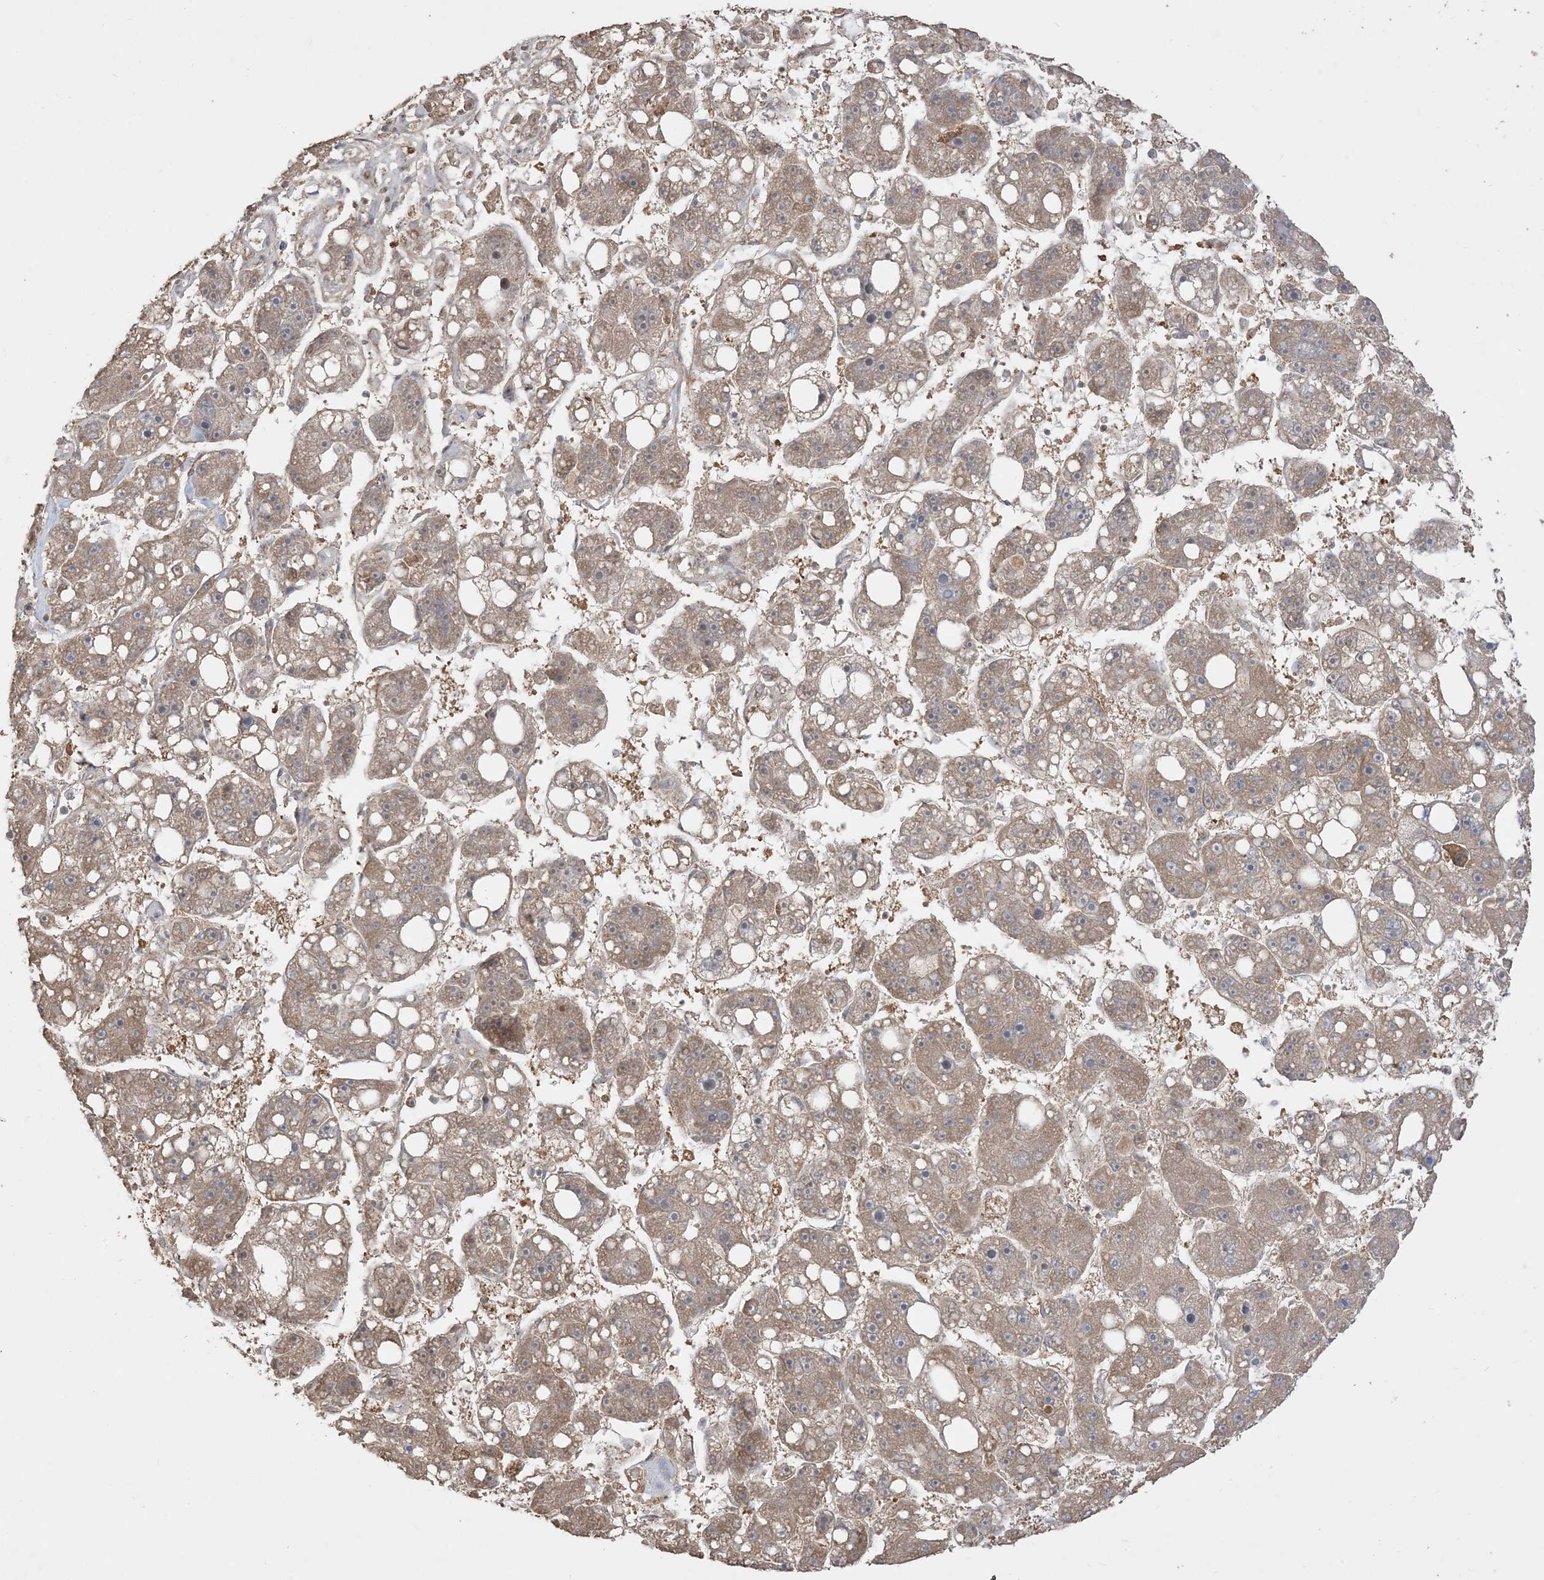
{"staining": {"intensity": "moderate", "quantity": ">75%", "location": "cytoplasmic/membranous"}, "tissue": "liver cancer", "cell_type": "Tumor cells", "image_type": "cancer", "snomed": [{"axis": "morphology", "description": "Carcinoma, Hepatocellular, NOS"}, {"axis": "topography", "description": "Liver"}], "caption": "Protein analysis of liver cancer (hepatocellular carcinoma) tissue displays moderate cytoplasmic/membranous expression in approximately >75% of tumor cells.", "gene": "SIRT3", "patient": {"sex": "female", "age": 61}}